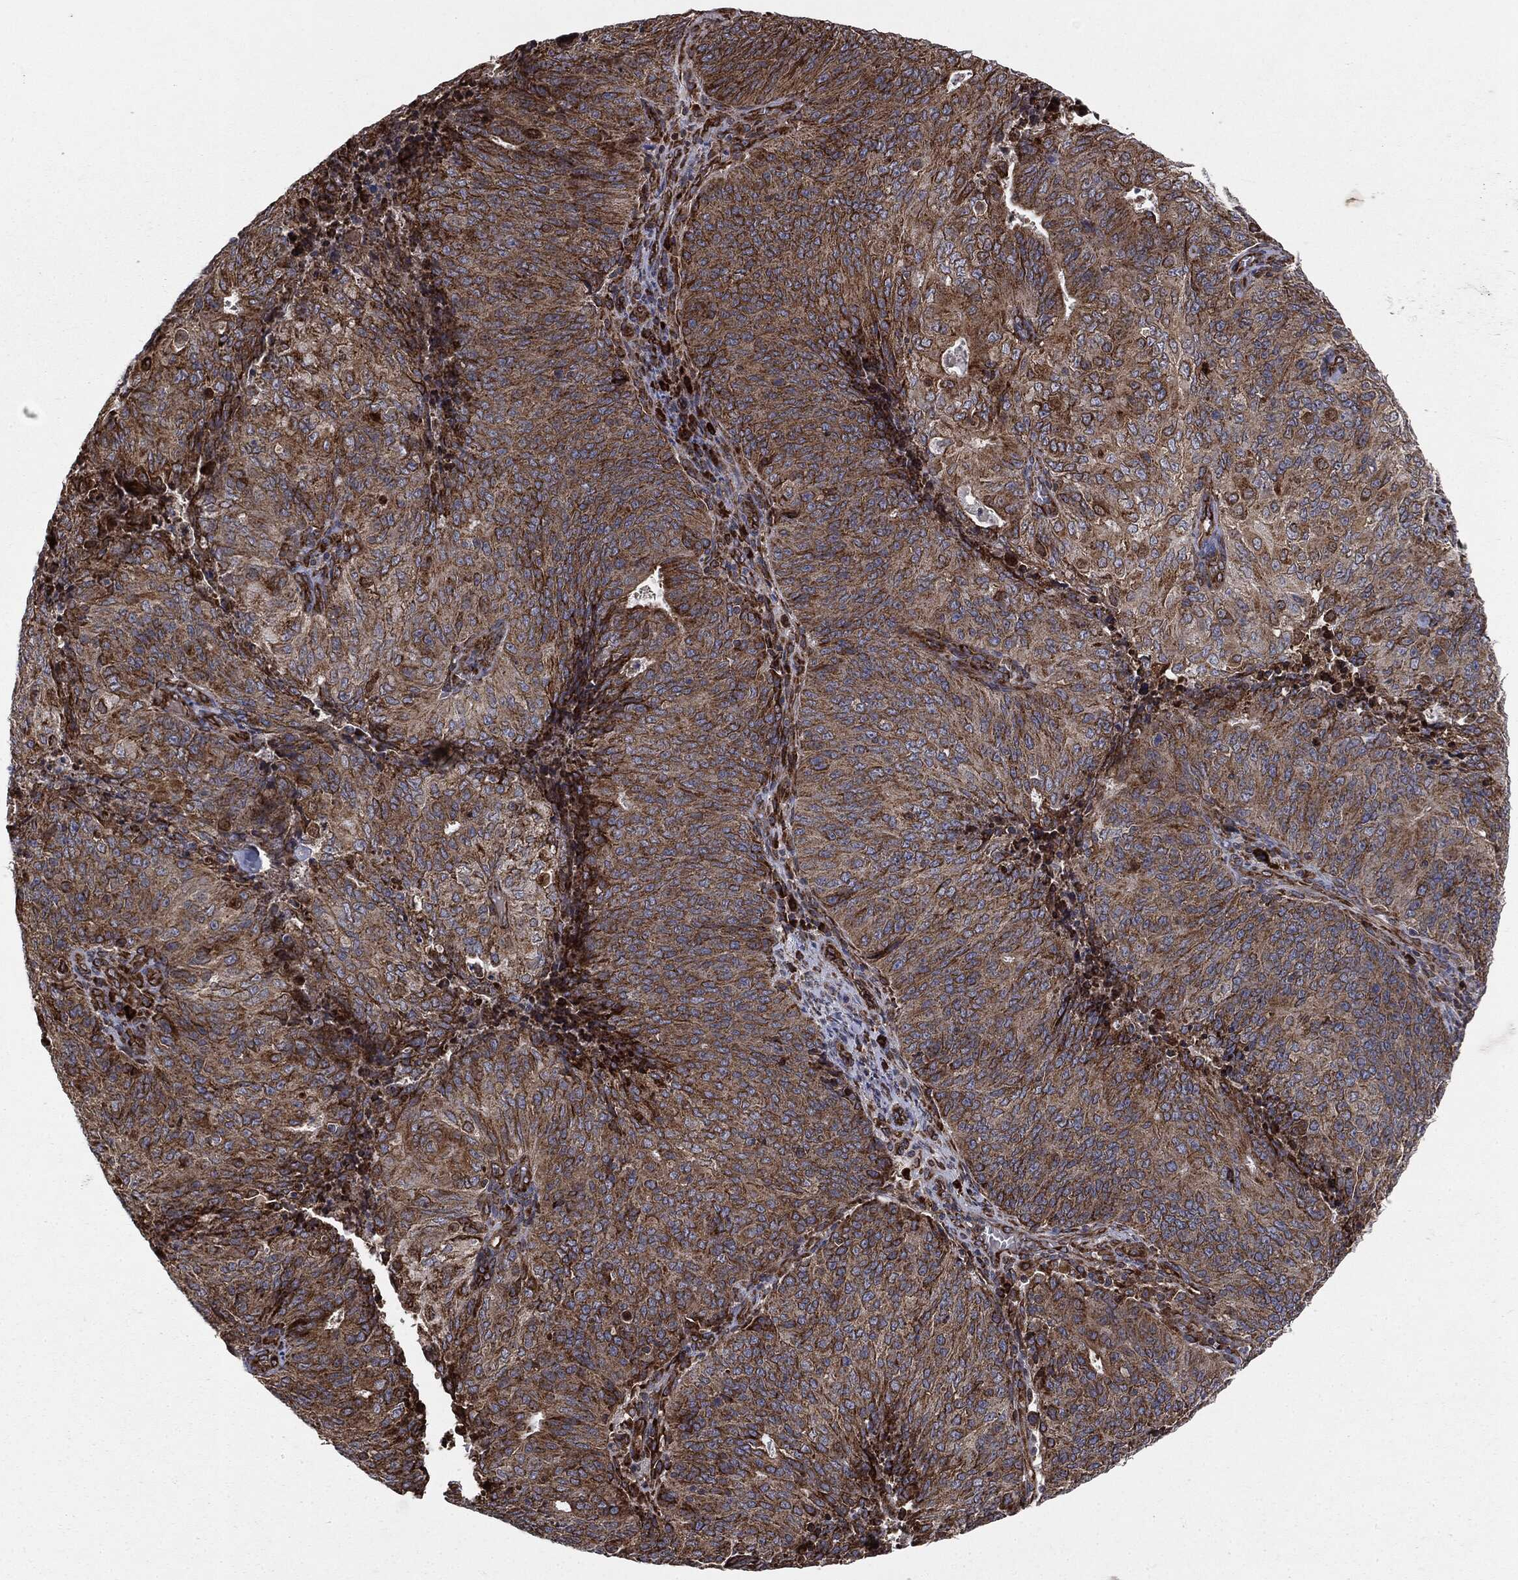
{"staining": {"intensity": "strong", "quantity": ">75%", "location": "cytoplasmic/membranous"}, "tissue": "endometrial cancer", "cell_type": "Tumor cells", "image_type": "cancer", "snomed": [{"axis": "morphology", "description": "Adenocarcinoma, NOS"}, {"axis": "topography", "description": "Endometrium"}], "caption": "A photomicrograph showing strong cytoplasmic/membranous staining in approximately >75% of tumor cells in adenocarcinoma (endometrial), as visualized by brown immunohistochemical staining.", "gene": "CYLD", "patient": {"sex": "female", "age": 82}}